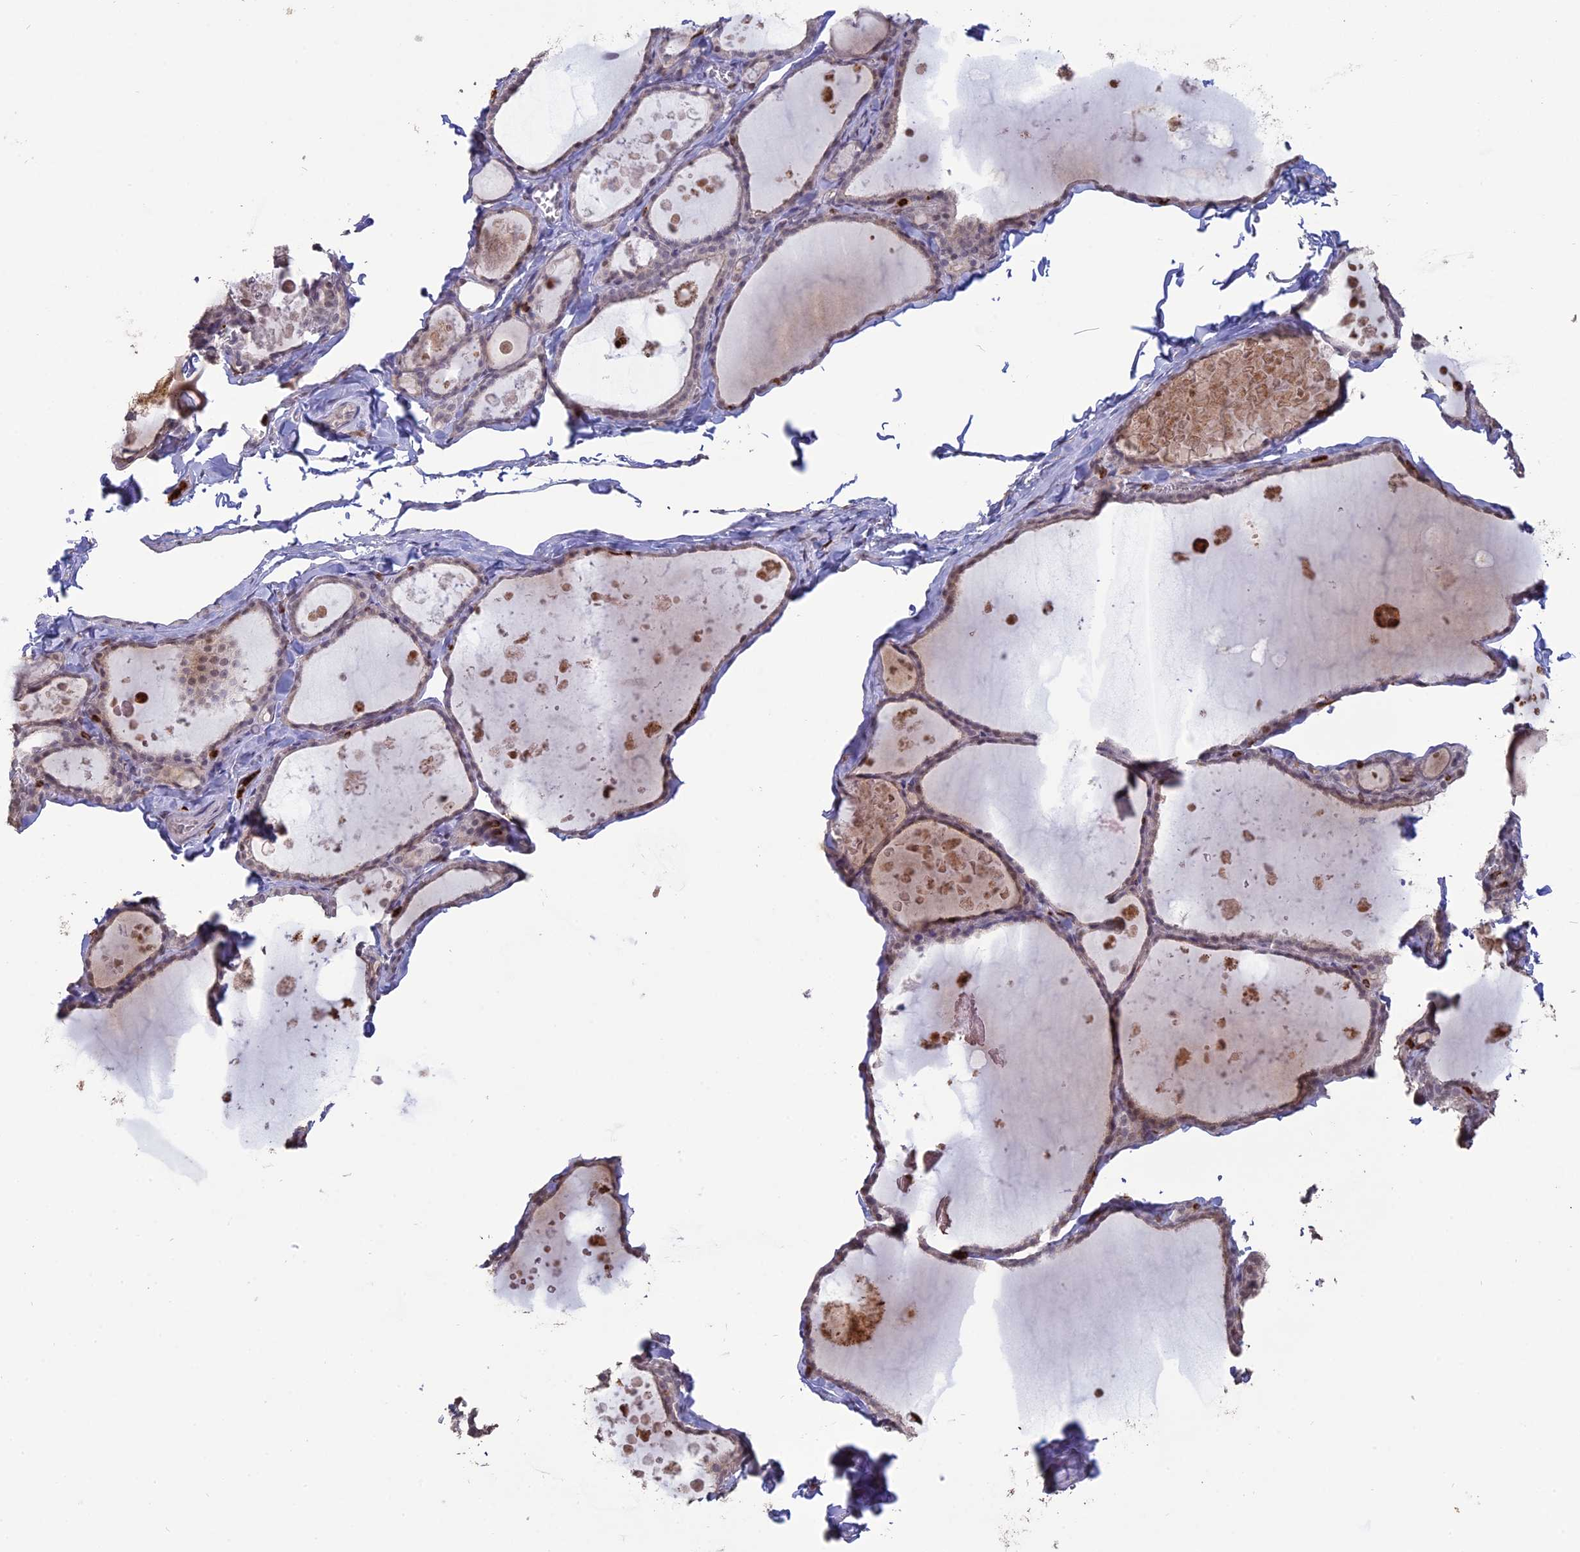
{"staining": {"intensity": "weak", "quantity": "<25%", "location": "cytoplasmic/membranous"}, "tissue": "thyroid gland", "cell_type": "Glandular cells", "image_type": "normal", "snomed": [{"axis": "morphology", "description": "Normal tissue, NOS"}, {"axis": "topography", "description": "Thyroid gland"}], "caption": "Glandular cells show no significant positivity in normal thyroid gland.", "gene": "APOBR", "patient": {"sex": "male", "age": 56}}